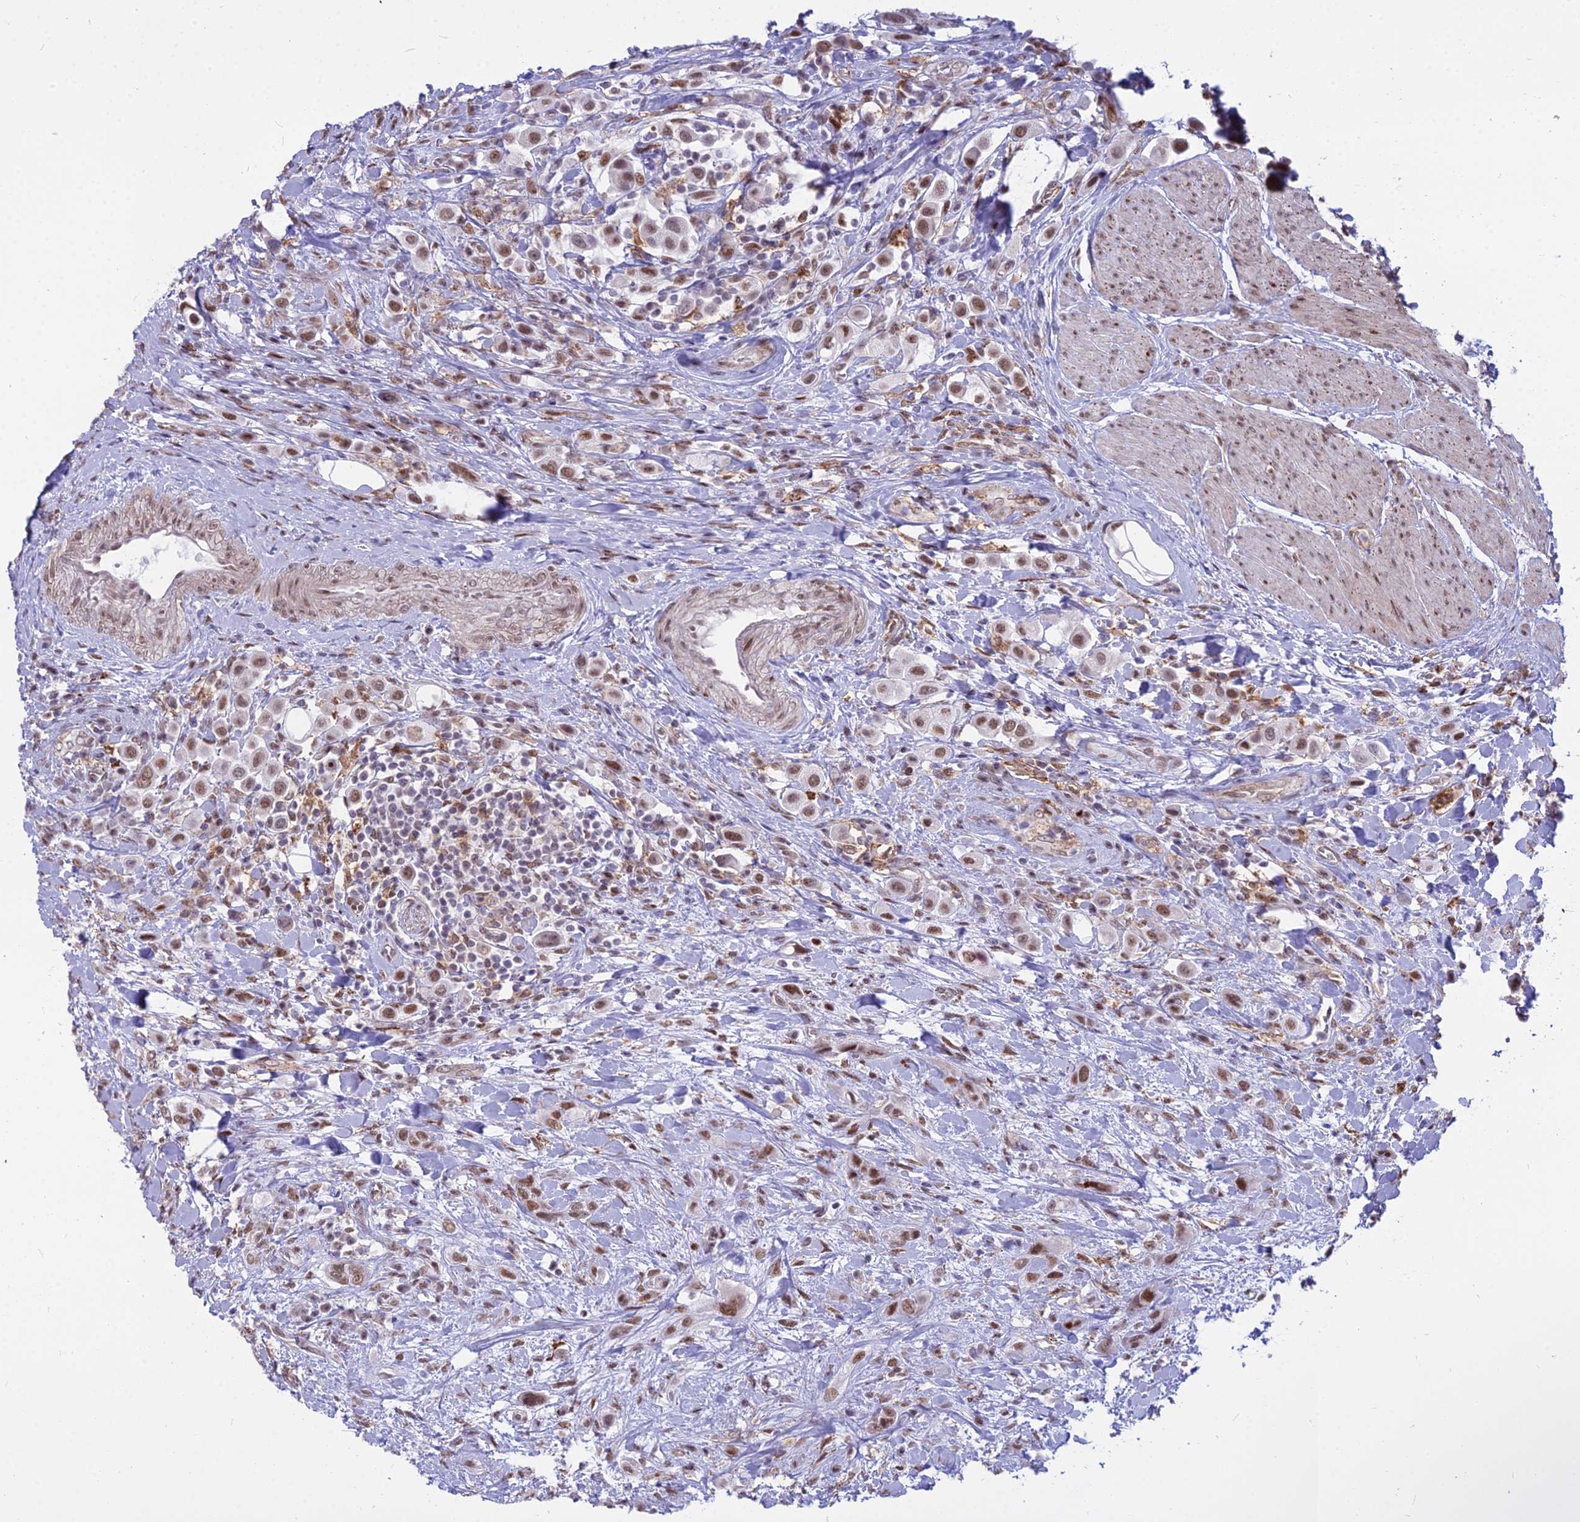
{"staining": {"intensity": "moderate", "quantity": ">75%", "location": "nuclear"}, "tissue": "urothelial cancer", "cell_type": "Tumor cells", "image_type": "cancer", "snomed": [{"axis": "morphology", "description": "Urothelial carcinoma, High grade"}, {"axis": "topography", "description": "Urinary bladder"}], "caption": "Human urothelial cancer stained for a protein (brown) displays moderate nuclear positive positivity in approximately >75% of tumor cells.", "gene": "ALG10", "patient": {"sex": "male", "age": 50}}